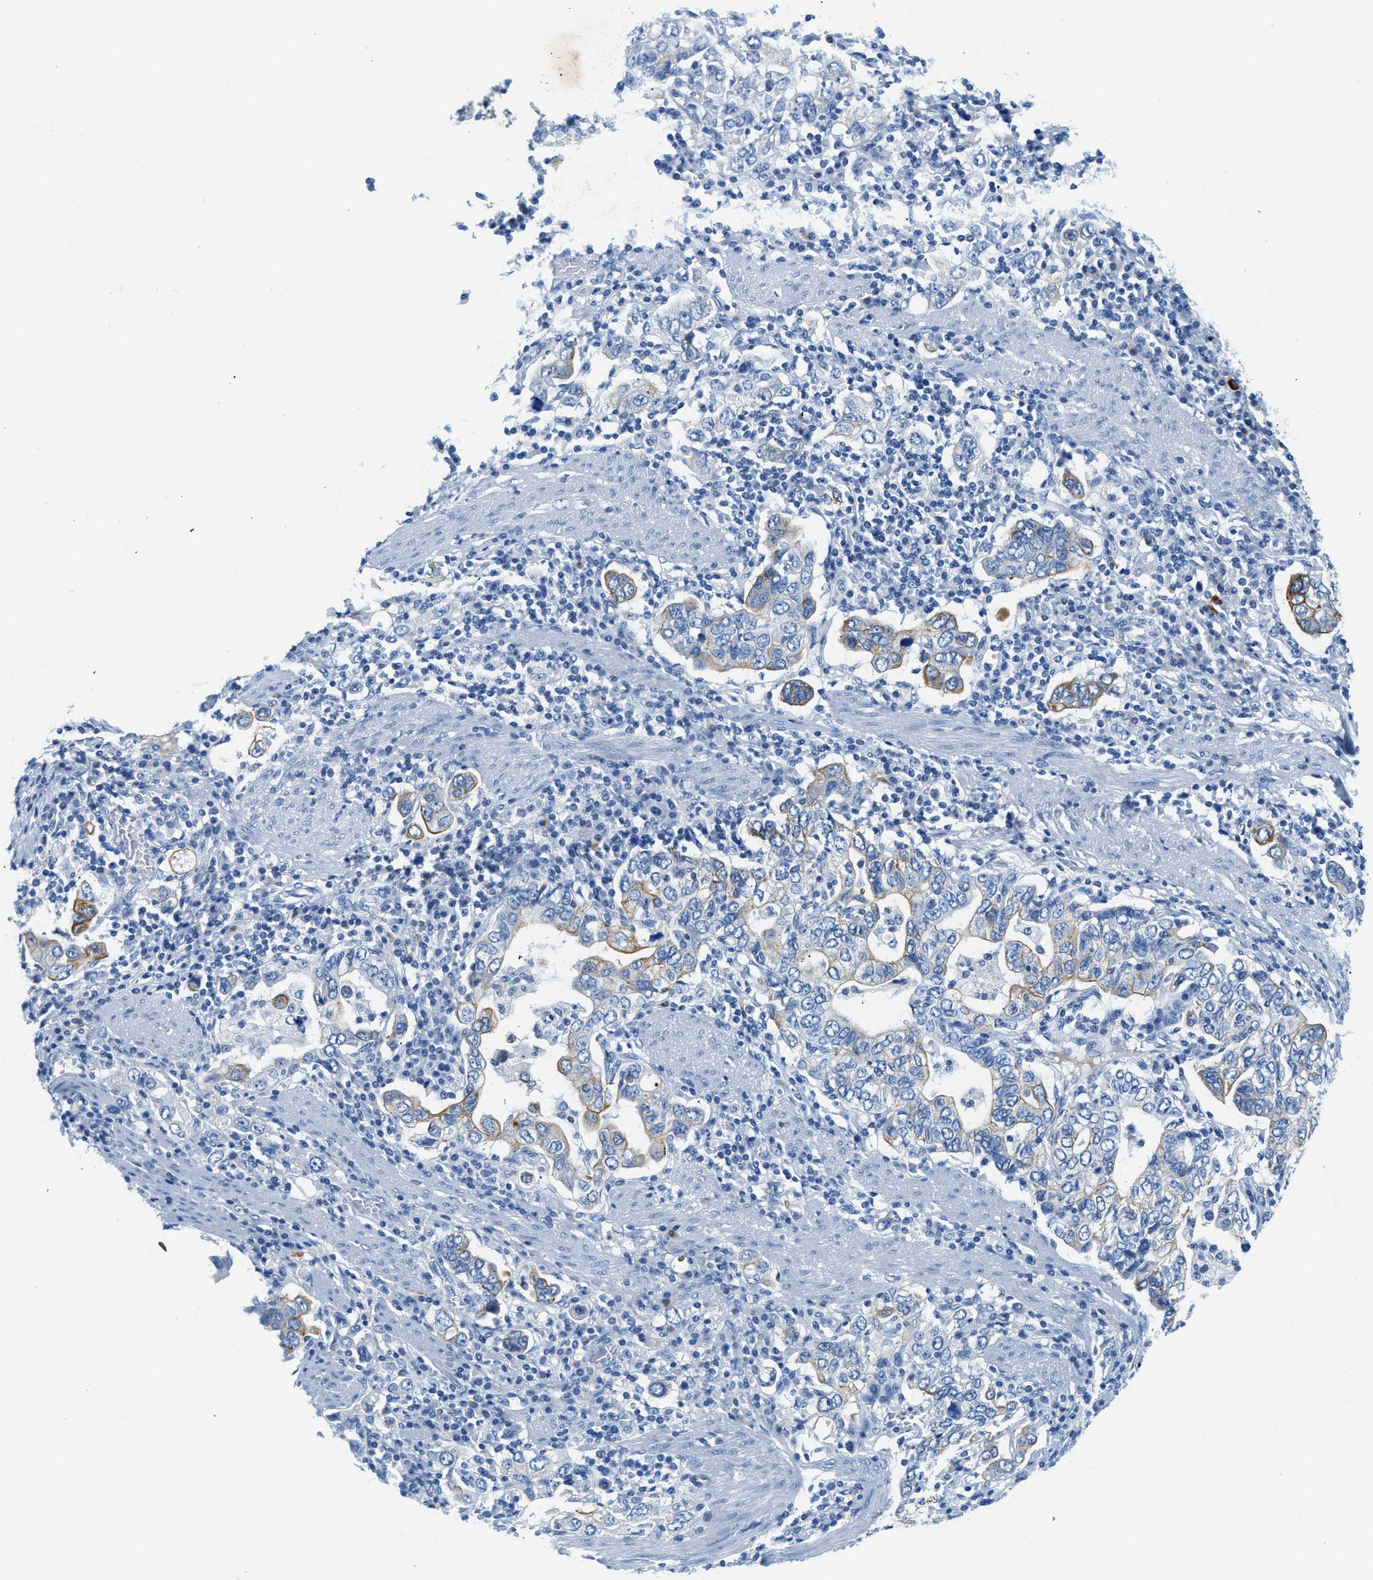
{"staining": {"intensity": "moderate", "quantity": "<25%", "location": "cytoplasmic/membranous"}, "tissue": "stomach cancer", "cell_type": "Tumor cells", "image_type": "cancer", "snomed": [{"axis": "morphology", "description": "Adenocarcinoma, NOS"}, {"axis": "topography", "description": "Stomach, upper"}], "caption": "Adenocarcinoma (stomach) stained for a protein reveals moderate cytoplasmic/membranous positivity in tumor cells. (IHC, brightfield microscopy, high magnification).", "gene": "STXBP2", "patient": {"sex": "male", "age": 62}}